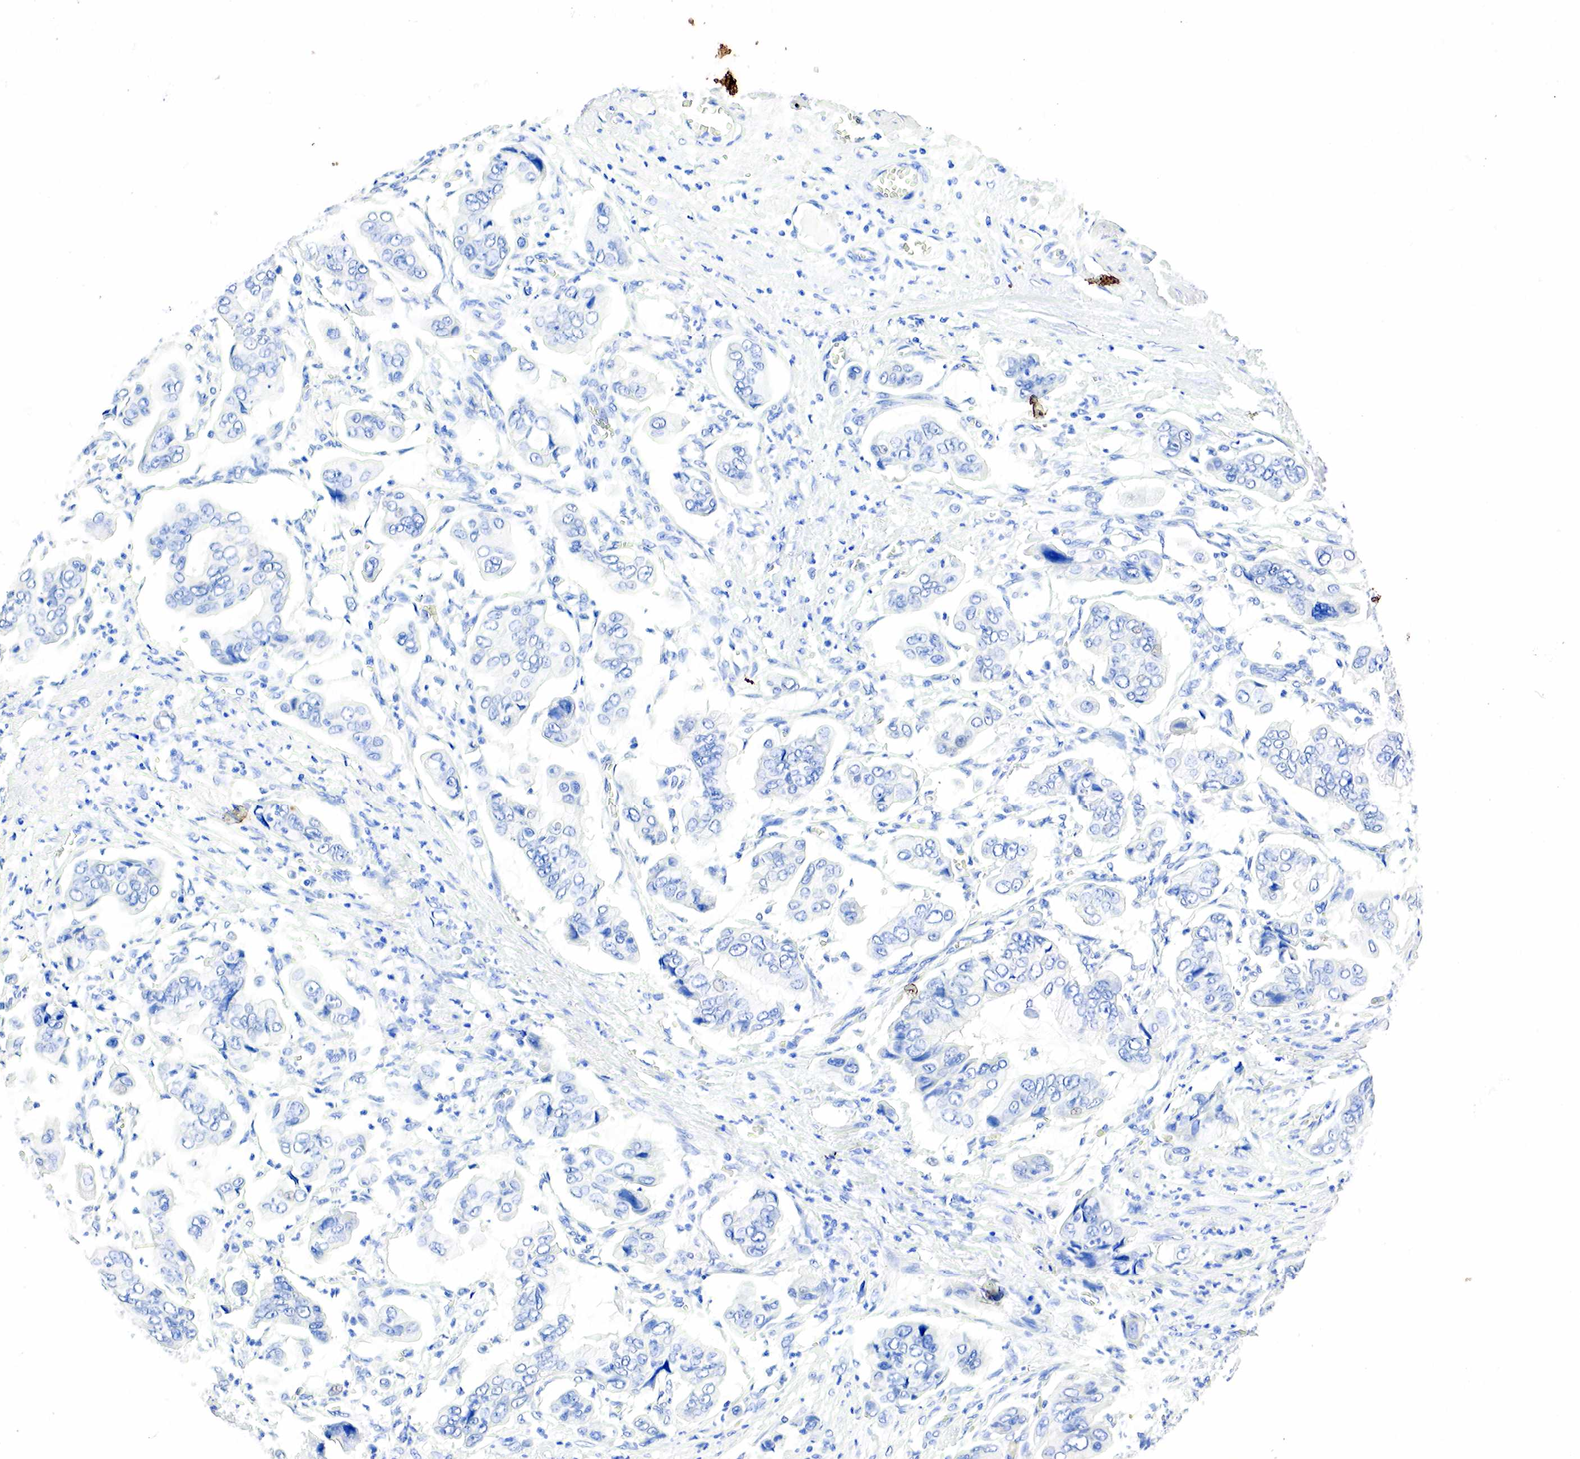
{"staining": {"intensity": "negative", "quantity": "none", "location": "none"}, "tissue": "stomach cancer", "cell_type": "Tumor cells", "image_type": "cancer", "snomed": [{"axis": "morphology", "description": "Adenocarcinoma, NOS"}, {"axis": "topography", "description": "Stomach, upper"}], "caption": "The immunohistochemistry micrograph has no significant positivity in tumor cells of adenocarcinoma (stomach) tissue.", "gene": "PGR", "patient": {"sex": "male", "age": 80}}